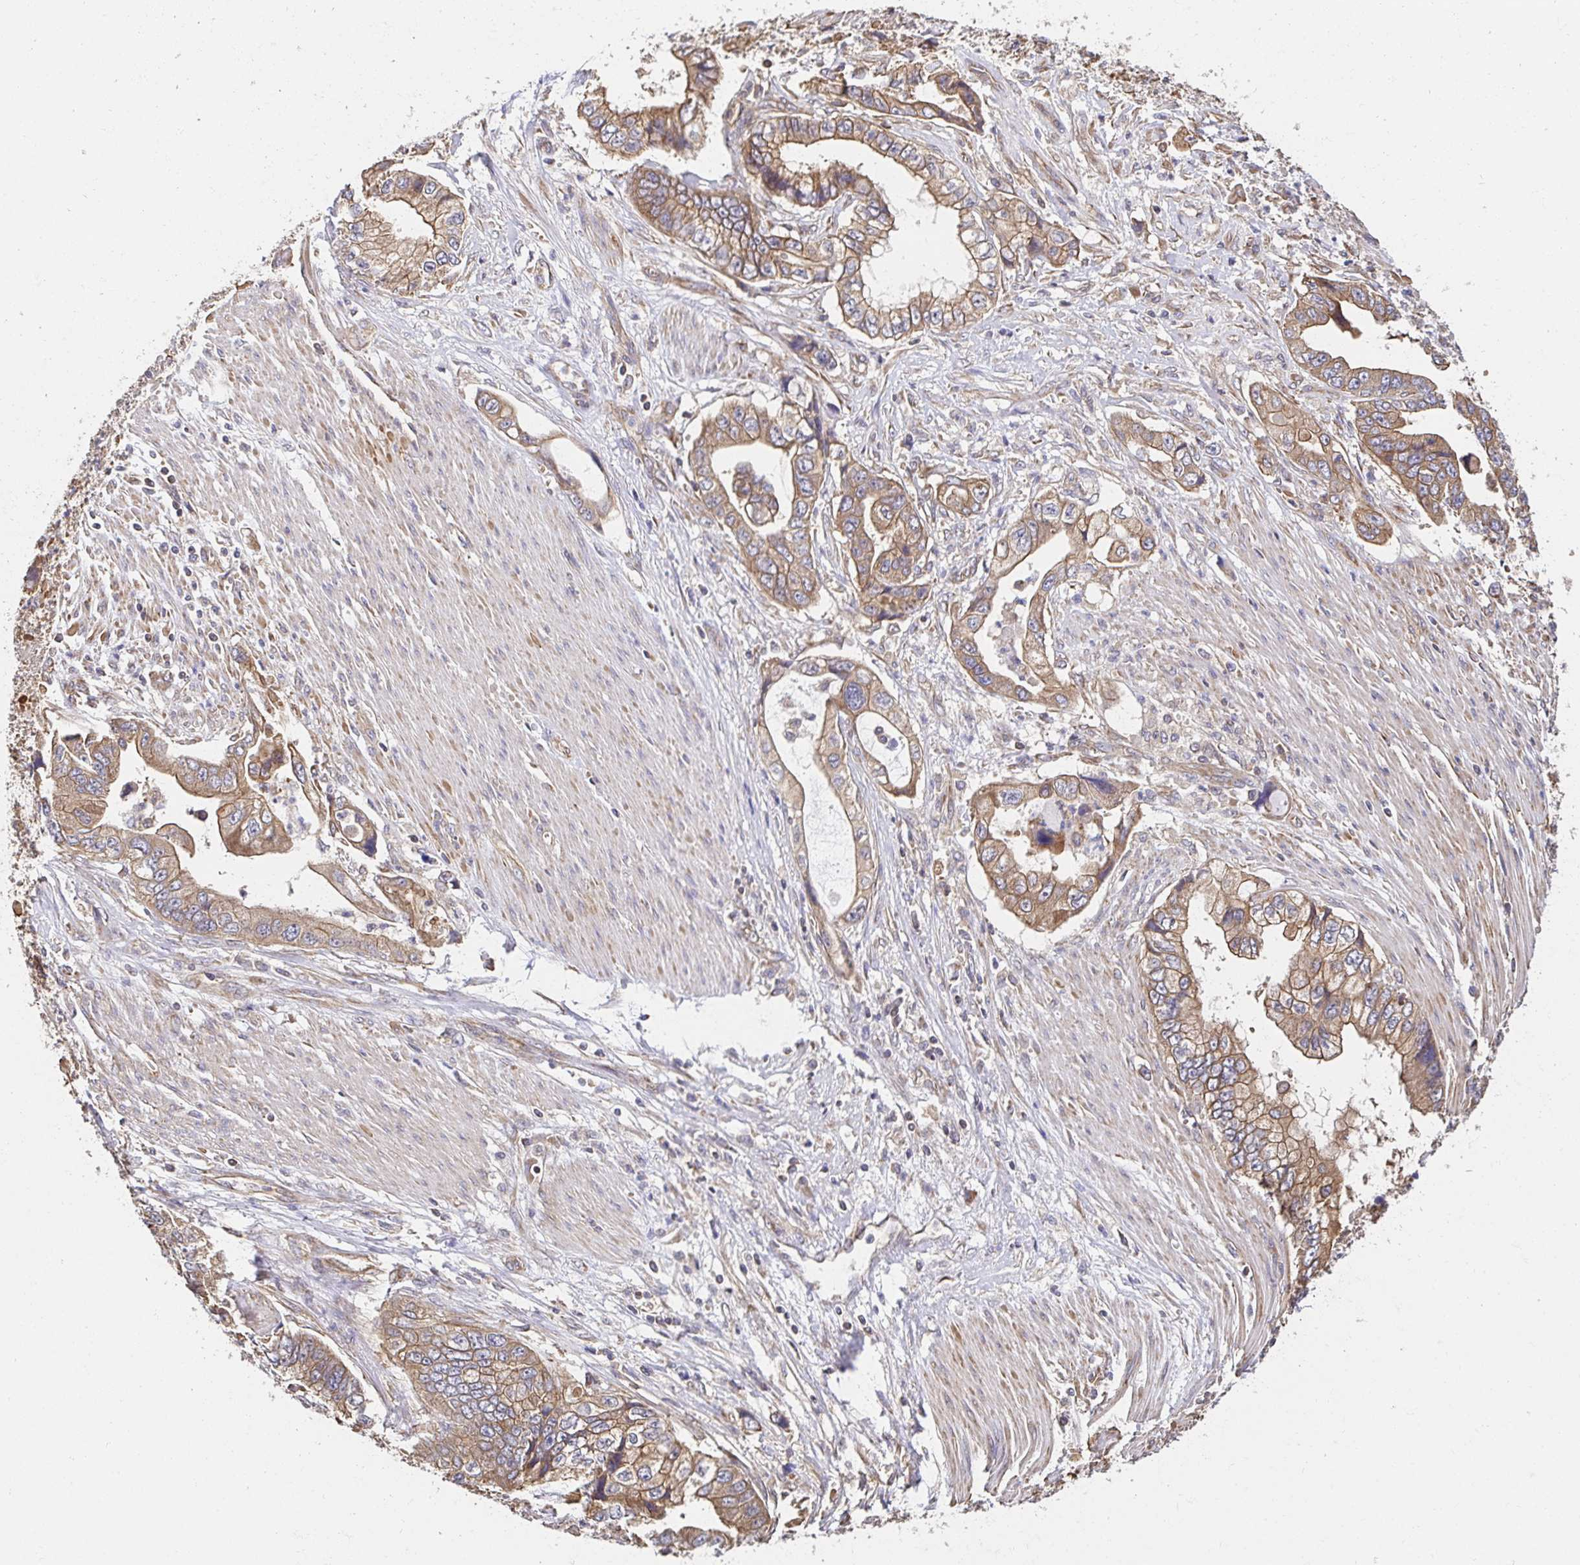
{"staining": {"intensity": "moderate", "quantity": ">75%", "location": "cytoplasmic/membranous"}, "tissue": "stomach cancer", "cell_type": "Tumor cells", "image_type": "cancer", "snomed": [{"axis": "morphology", "description": "Adenocarcinoma, NOS"}, {"axis": "topography", "description": "Pancreas"}, {"axis": "topography", "description": "Stomach, upper"}], "caption": "An image of human adenocarcinoma (stomach) stained for a protein shows moderate cytoplasmic/membranous brown staining in tumor cells. (Brightfield microscopy of DAB IHC at high magnification).", "gene": "APBB1", "patient": {"sex": "male", "age": 77}}